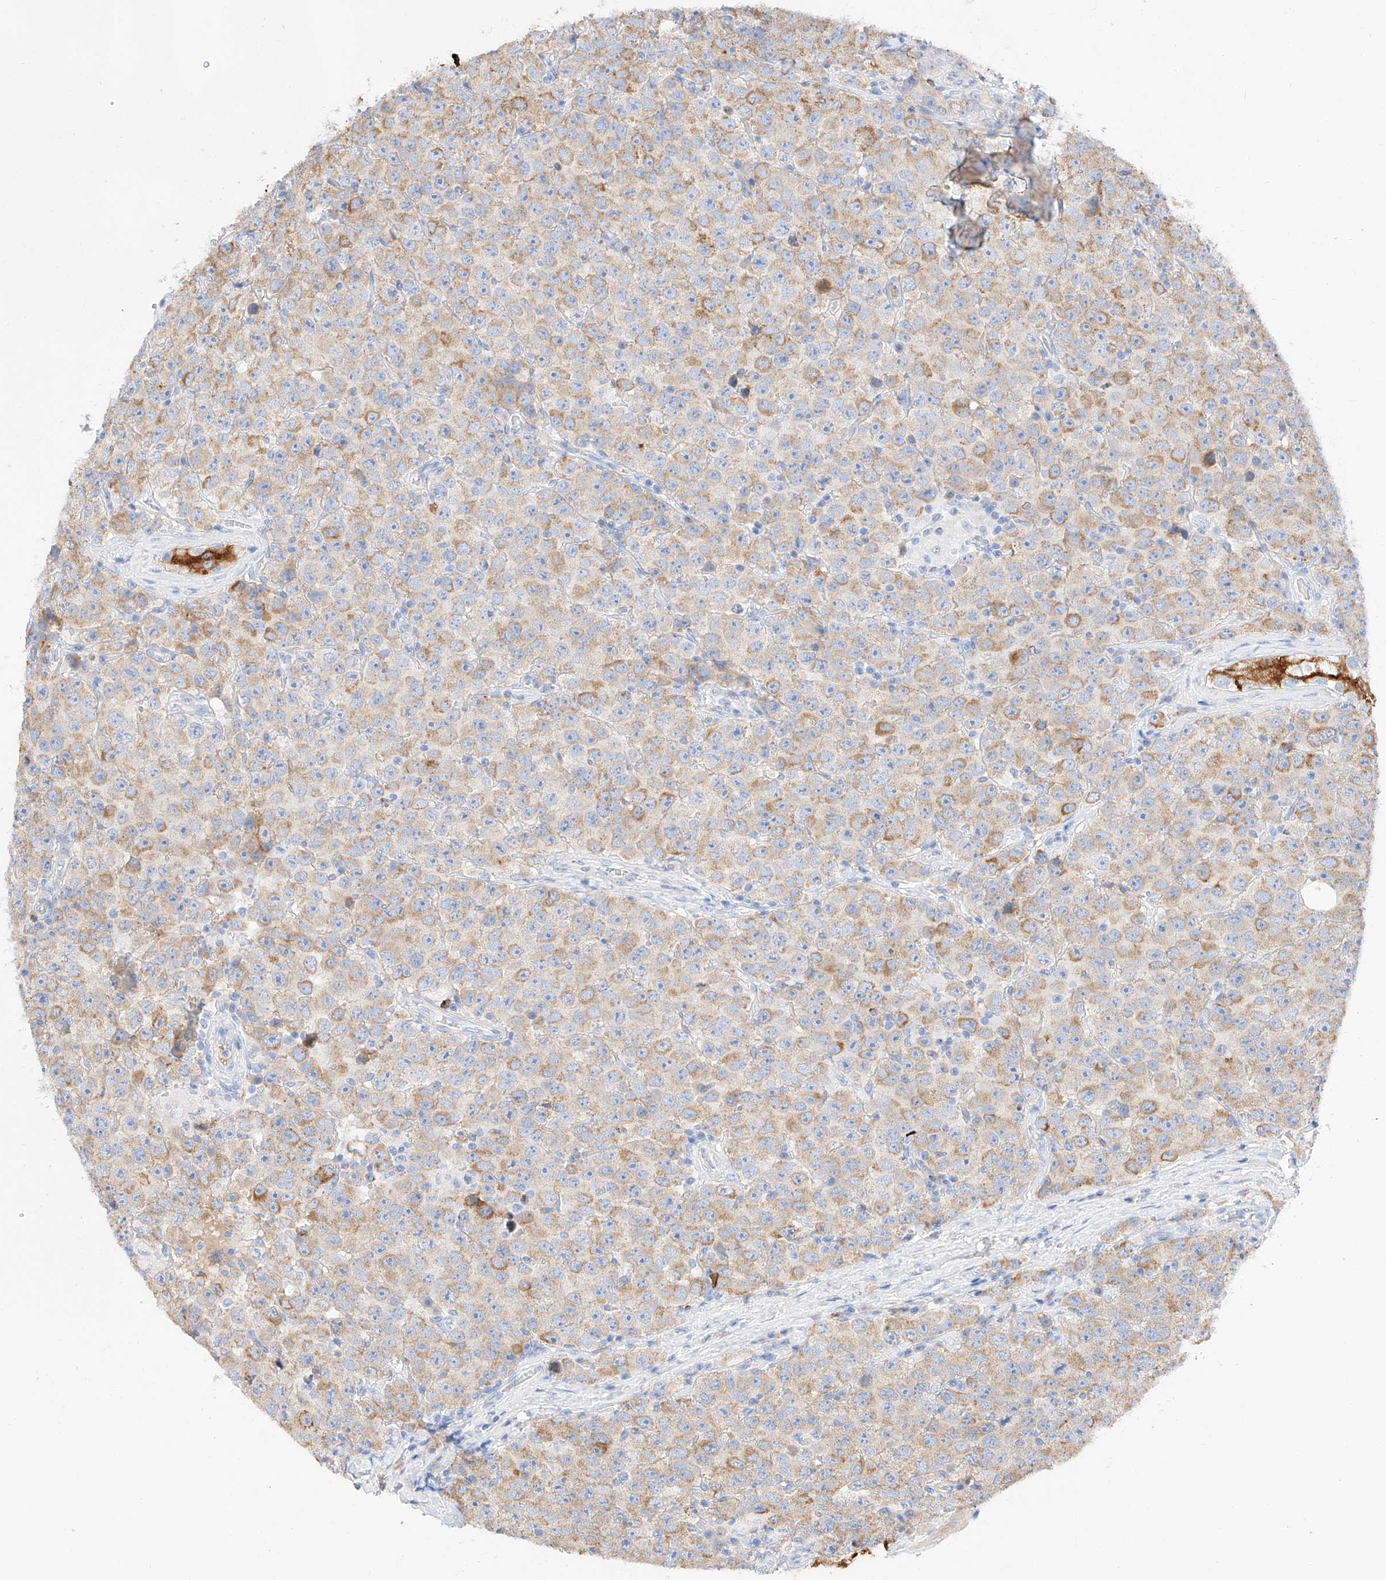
{"staining": {"intensity": "moderate", "quantity": "25%-75%", "location": "cytoplasmic/membranous"}, "tissue": "testis cancer", "cell_type": "Tumor cells", "image_type": "cancer", "snomed": [{"axis": "morphology", "description": "Seminoma, NOS"}, {"axis": "topography", "description": "Testis"}], "caption": "Protein analysis of testis cancer (seminoma) tissue exhibits moderate cytoplasmic/membranous staining in approximately 25%-75% of tumor cells. Using DAB (3,3'-diaminobenzidine) (brown) and hematoxylin (blue) stains, captured at high magnification using brightfield microscopy.", "gene": "MAP7", "patient": {"sex": "male", "age": 28}}